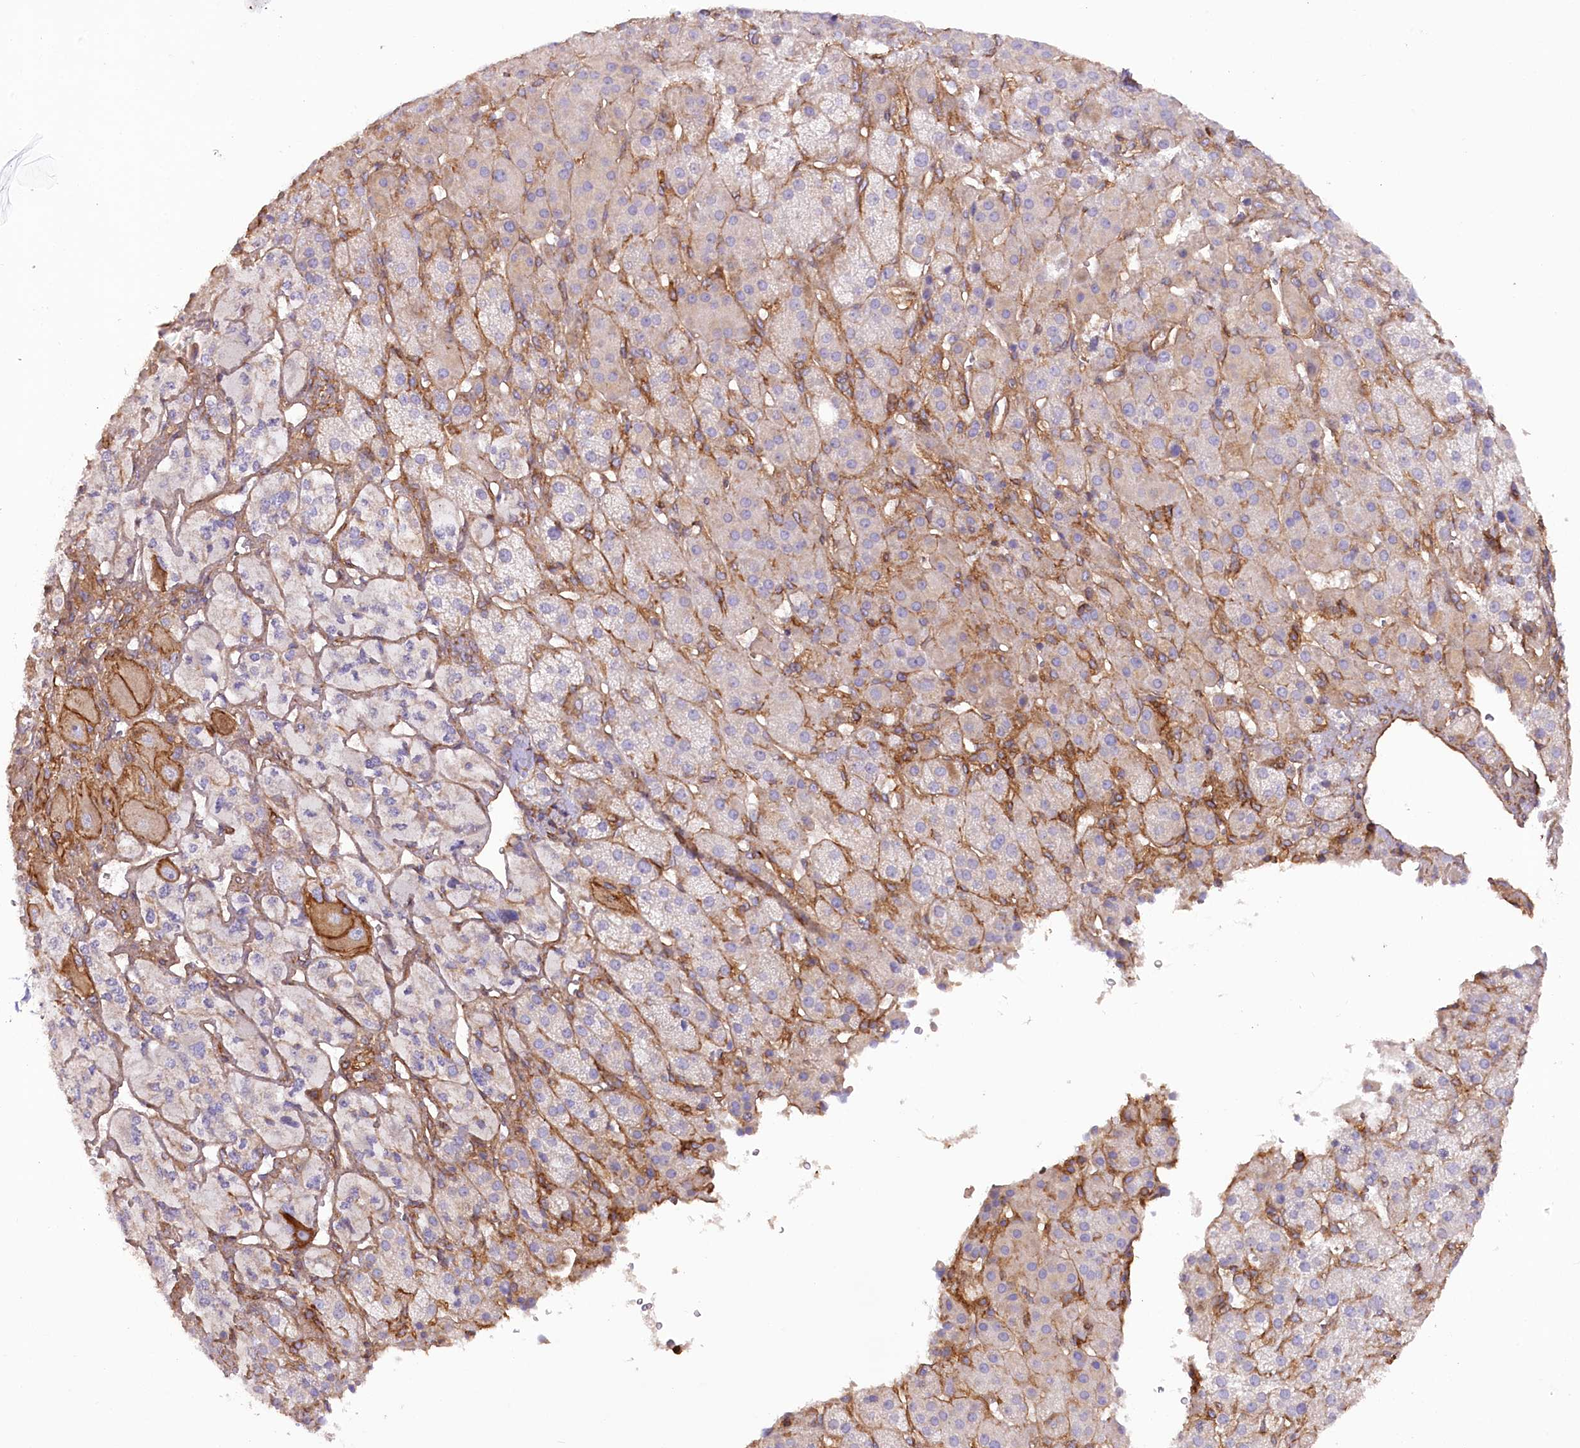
{"staining": {"intensity": "negative", "quantity": "none", "location": "none"}, "tissue": "adrenal gland", "cell_type": "Glandular cells", "image_type": "normal", "snomed": [{"axis": "morphology", "description": "Normal tissue, NOS"}, {"axis": "topography", "description": "Adrenal gland"}], "caption": "A high-resolution micrograph shows IHC staining of benign adrenal gland, which displays no significant staining in glandular cells. (DAB (3,3'-diaminobenzidine) IHC, high magnification).", "gene": "SYNPO2", "patient": {"sex": "female", "age": 57}}